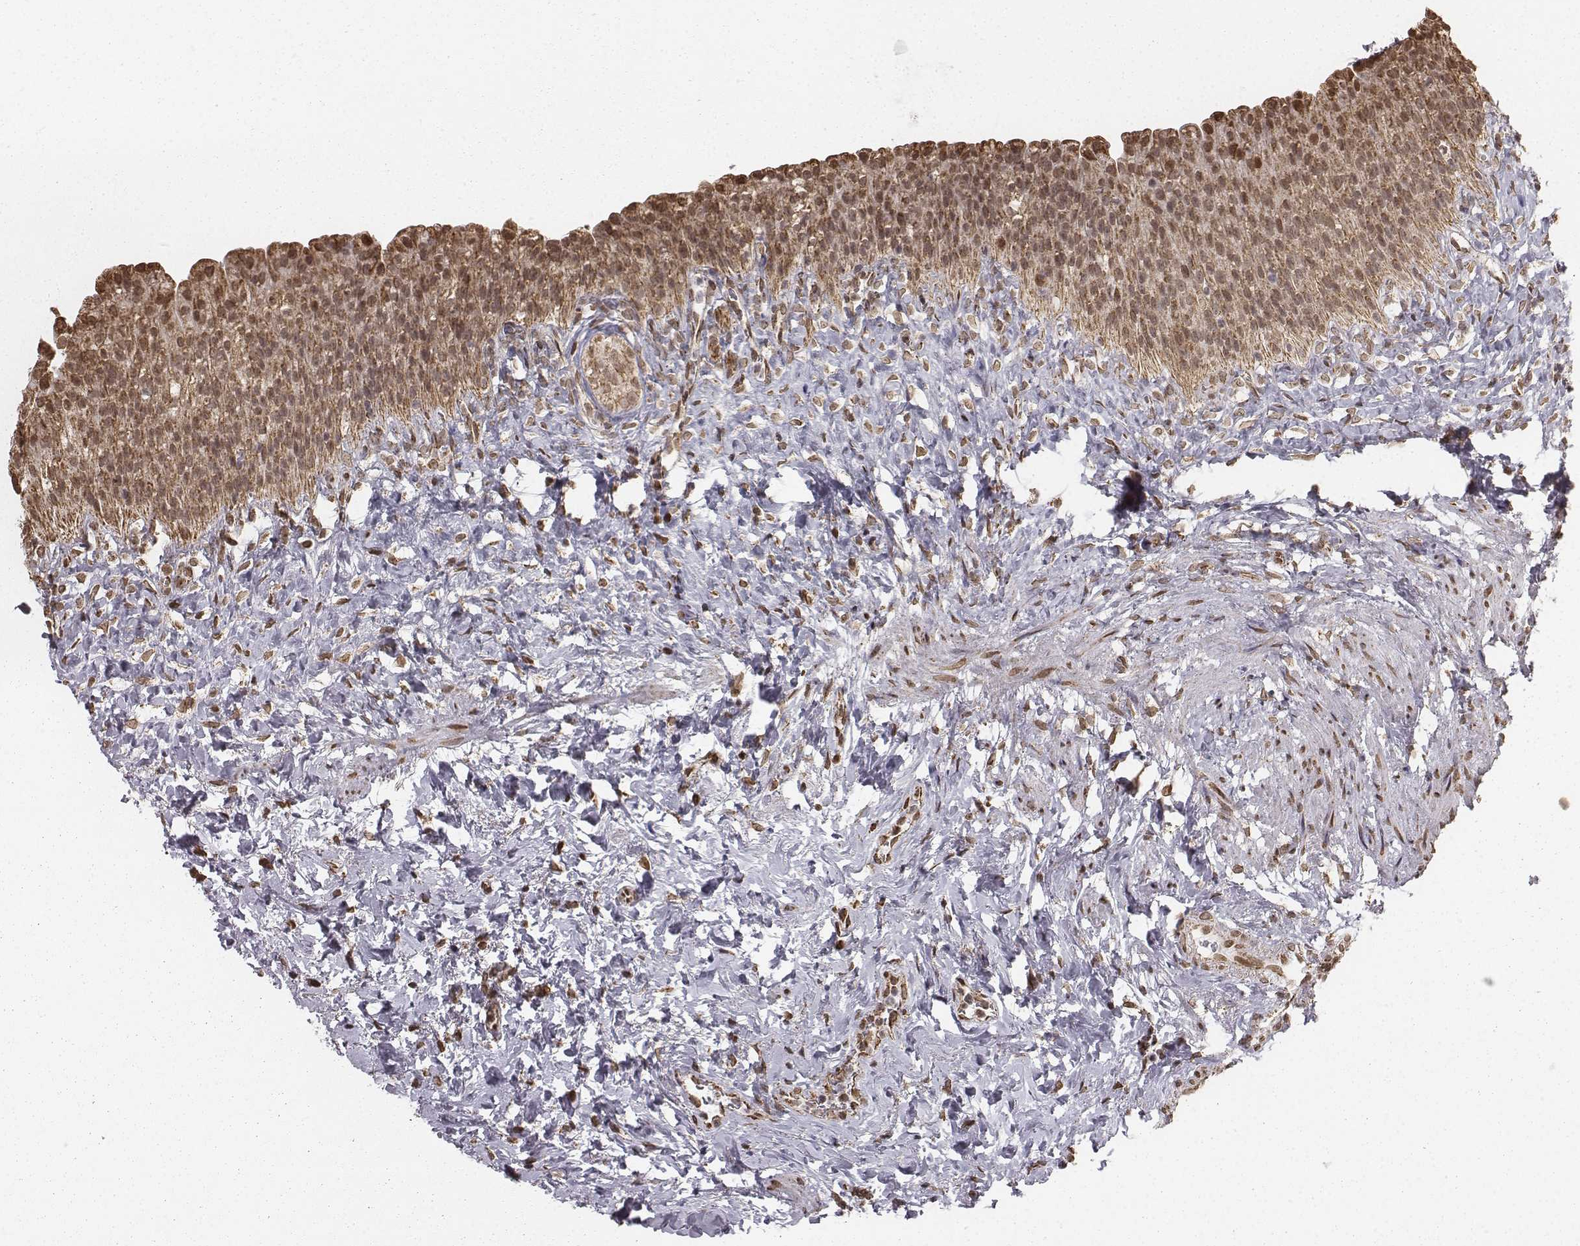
{"staining": {"intensity": "moderate", "quantity": ">75%", "location": "cytoplasmic/membranous"}, "tissue": "urinary bladder", "cell_type": "Urothelial cells", "image_type": "normal", "snomed": [{"axis": "morphology", "description": "Normal tissue, NOS"}, {"axis": "topography", "description": "Urinary bladder"}], "caption": "Immunohistochemistry (IHC) staining of normal urinary bladder, which exhibits medium levels of moderate cytoplasmic/membranous positivity in approximately >75% of urothelial cells indicating moderate cytoplasmic/membranous protein expression. The staining was performed using DAB (brown) for protein detection and nuclei were counterstained in hematoxylin (blue).", "gene": "ACOT2", "patient": {"sex": "male", "age": 76}}